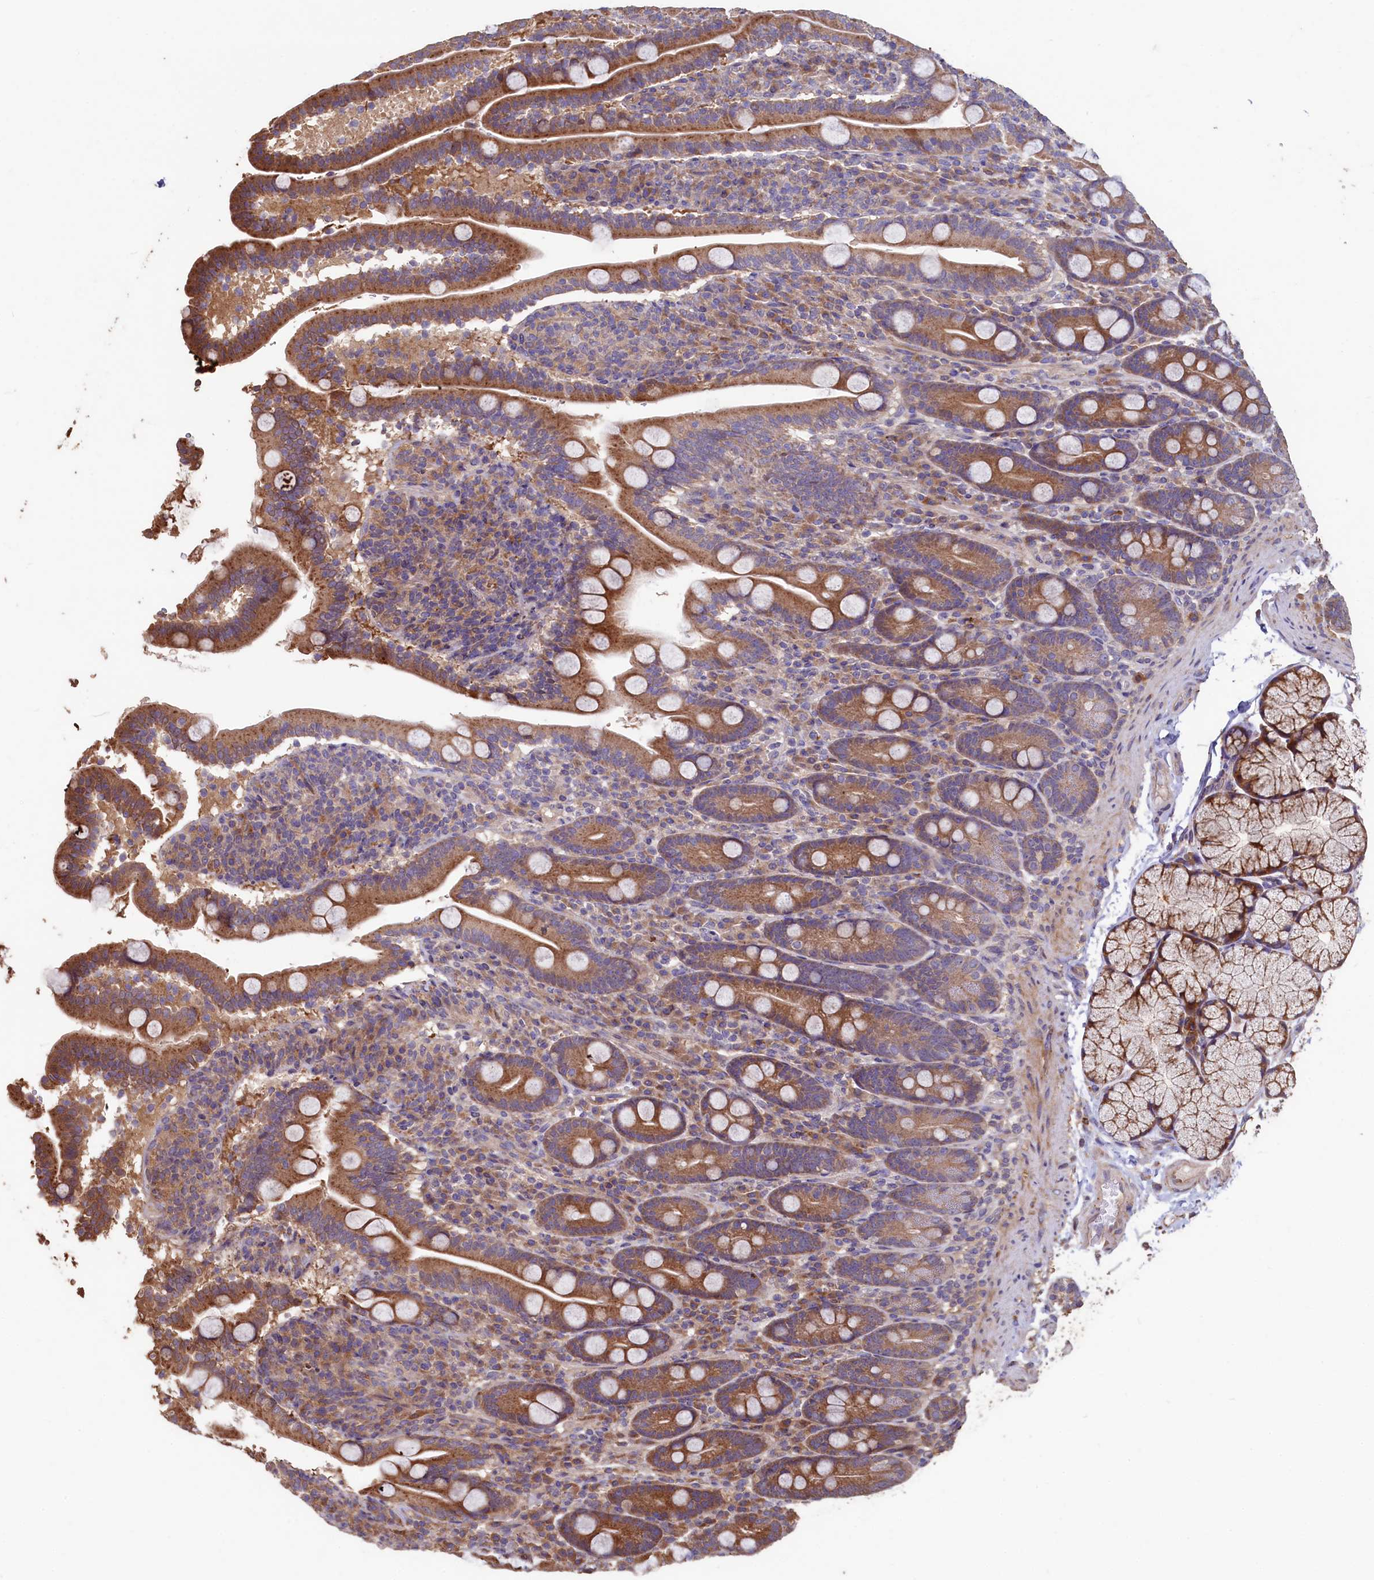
{"staining": {"intensity": "moderate", "quantity": ">75%", "location": "cytoplasmic/membranous"}, "tissue": "duodenum", "cell_type": "Glandular cells", "image_type": "normal", "snomed": [{"axis": "morphology", "description": "Normal tissue, NOS"}, {"axis": "topography", "description": "Duodenum"}], "caption": "Immunohistochemical staining of normal human duodenum exhibits >75% levels of moderate cytoplasmic/membranous protein expression in approximately >75% of glandular cells. The protein of interest is stained brown, and the nuclei are stained in blue (DAB IHC with brightfield microscopy, high magnification).", "gene": "TMEM98", "patient": {"sex": "male", "age": 35}}